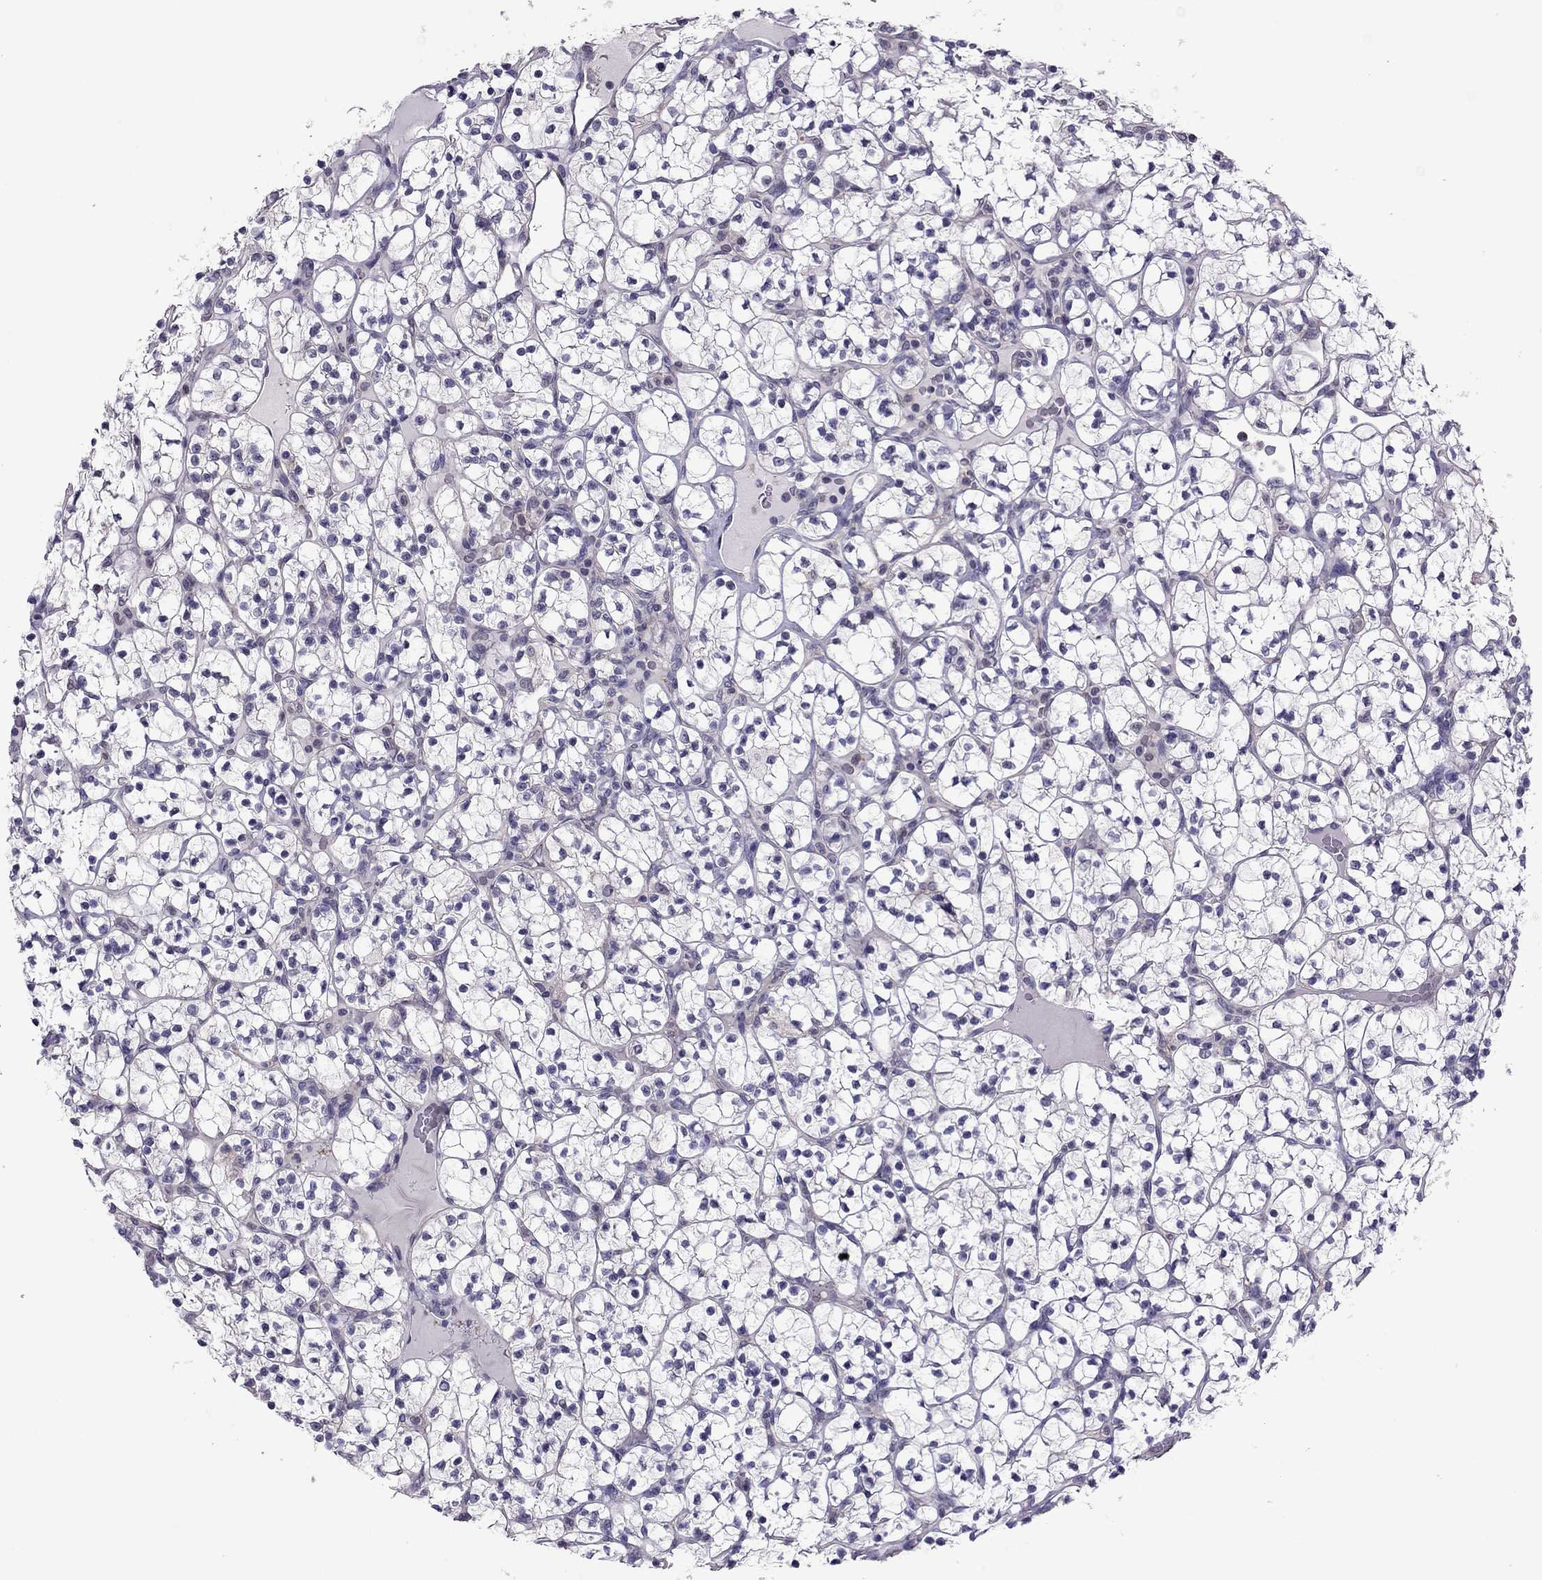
{"staining": {"intensity": "negative", "quantity": "none", "location": "none"}, "tissue": "renal cancer", "cell_type": "Tumor cells", "image_type": "cancer", "snomed": [{"axis": "morphology", "description": "Adenocarcinoma, NOS"}, {"axis": "topography", "description": "Kidney"}], "caption": "This is an immunohistochemistry histopathology image of renal cancer. There is no staining in tumor cells.", "gene": "SLC16A8", "patient": {"sex": "female", "age": 89}}